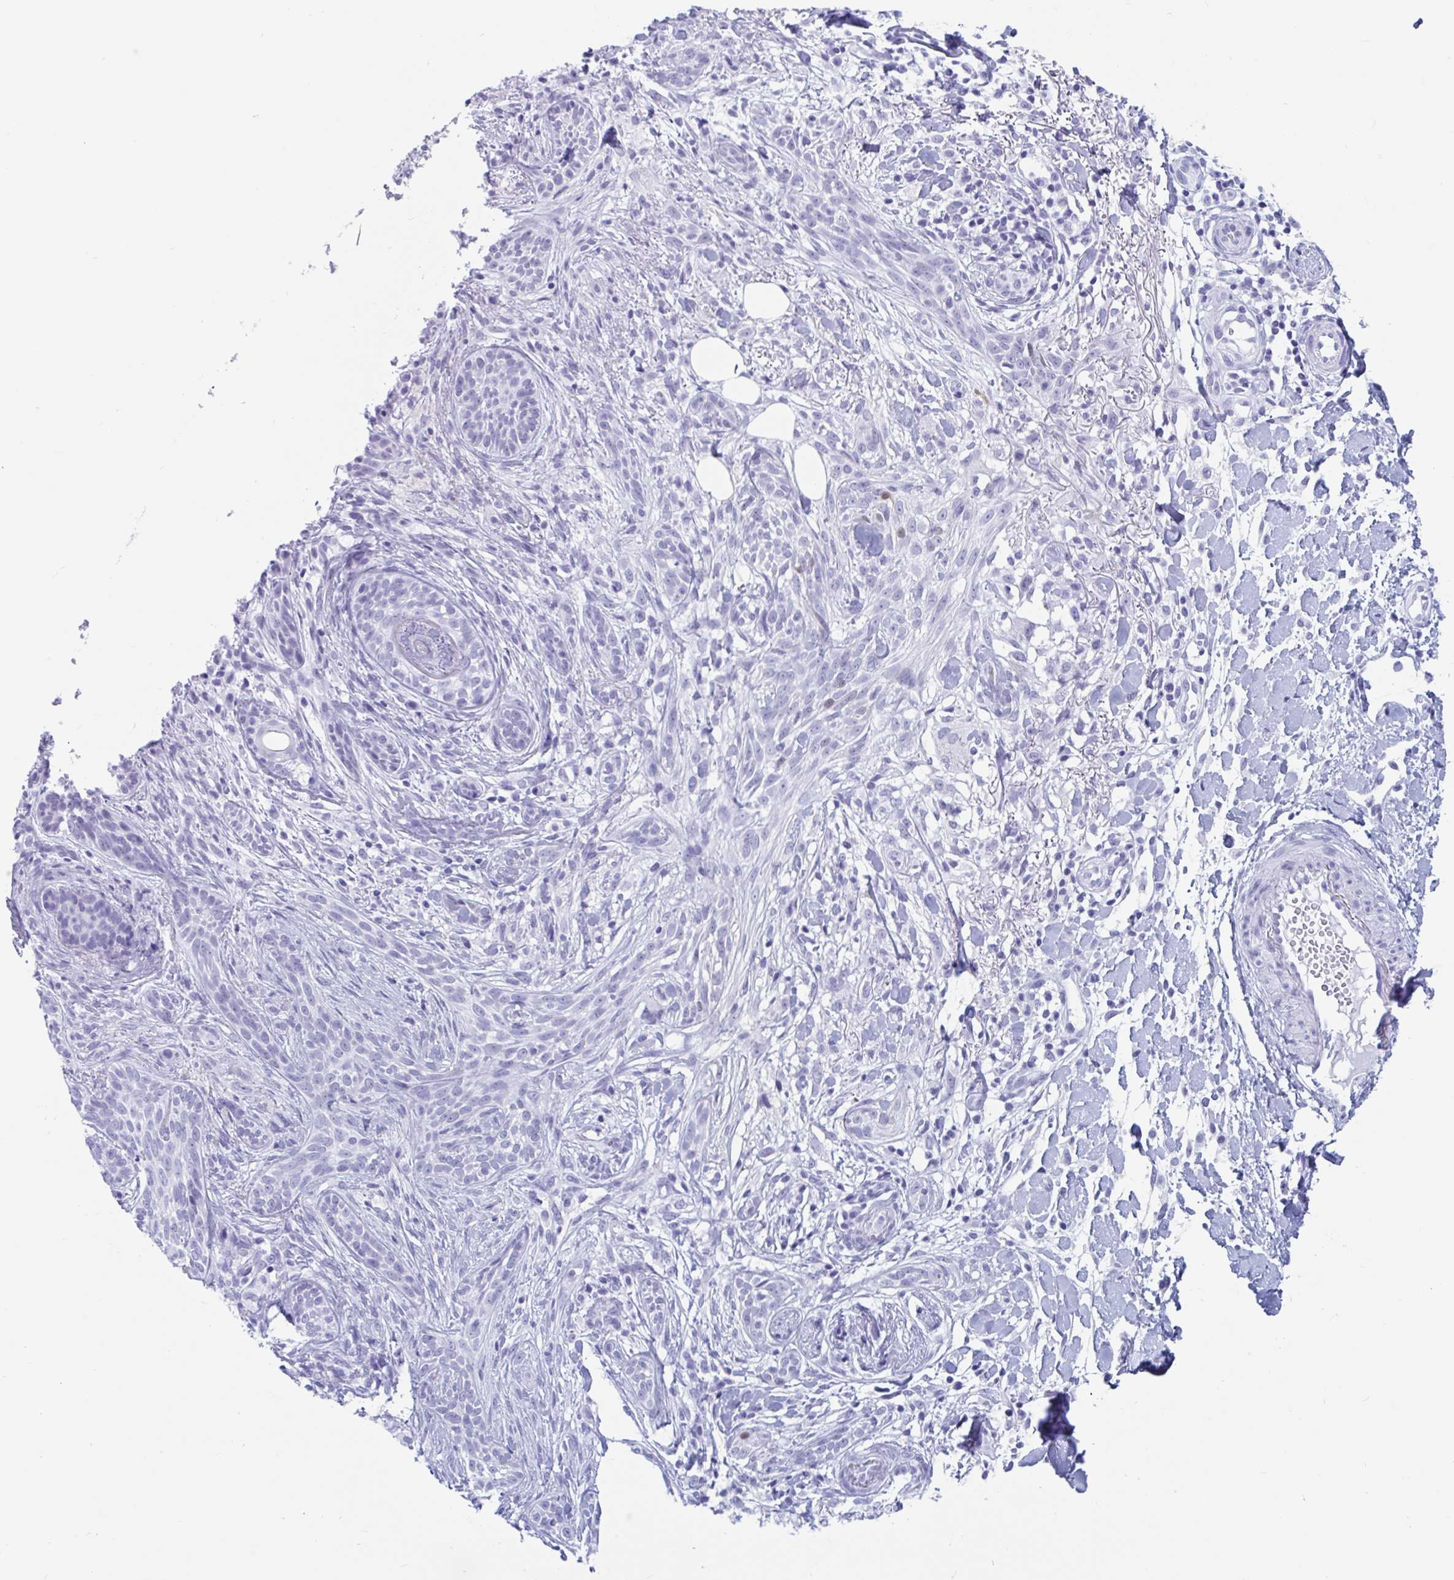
{"staining": {"intensity": "negative", "quantity": "none", "location": "none"}, "tissue": "skin cancer", "cell_type": "Tumor cells", "image_type": "cancer", "snomed": [{"axis": "morphology", "description": "Basal cell carcinoma"}, {"axis": "topography", "description": "Skin"}], "caption": "This is an immunohistochemistry (IHC) photomicrograph of human skin cancer. There is no staining in tumor cells.", "gene": "GKN2", "patient": {"sex": "male", "age": 75}}